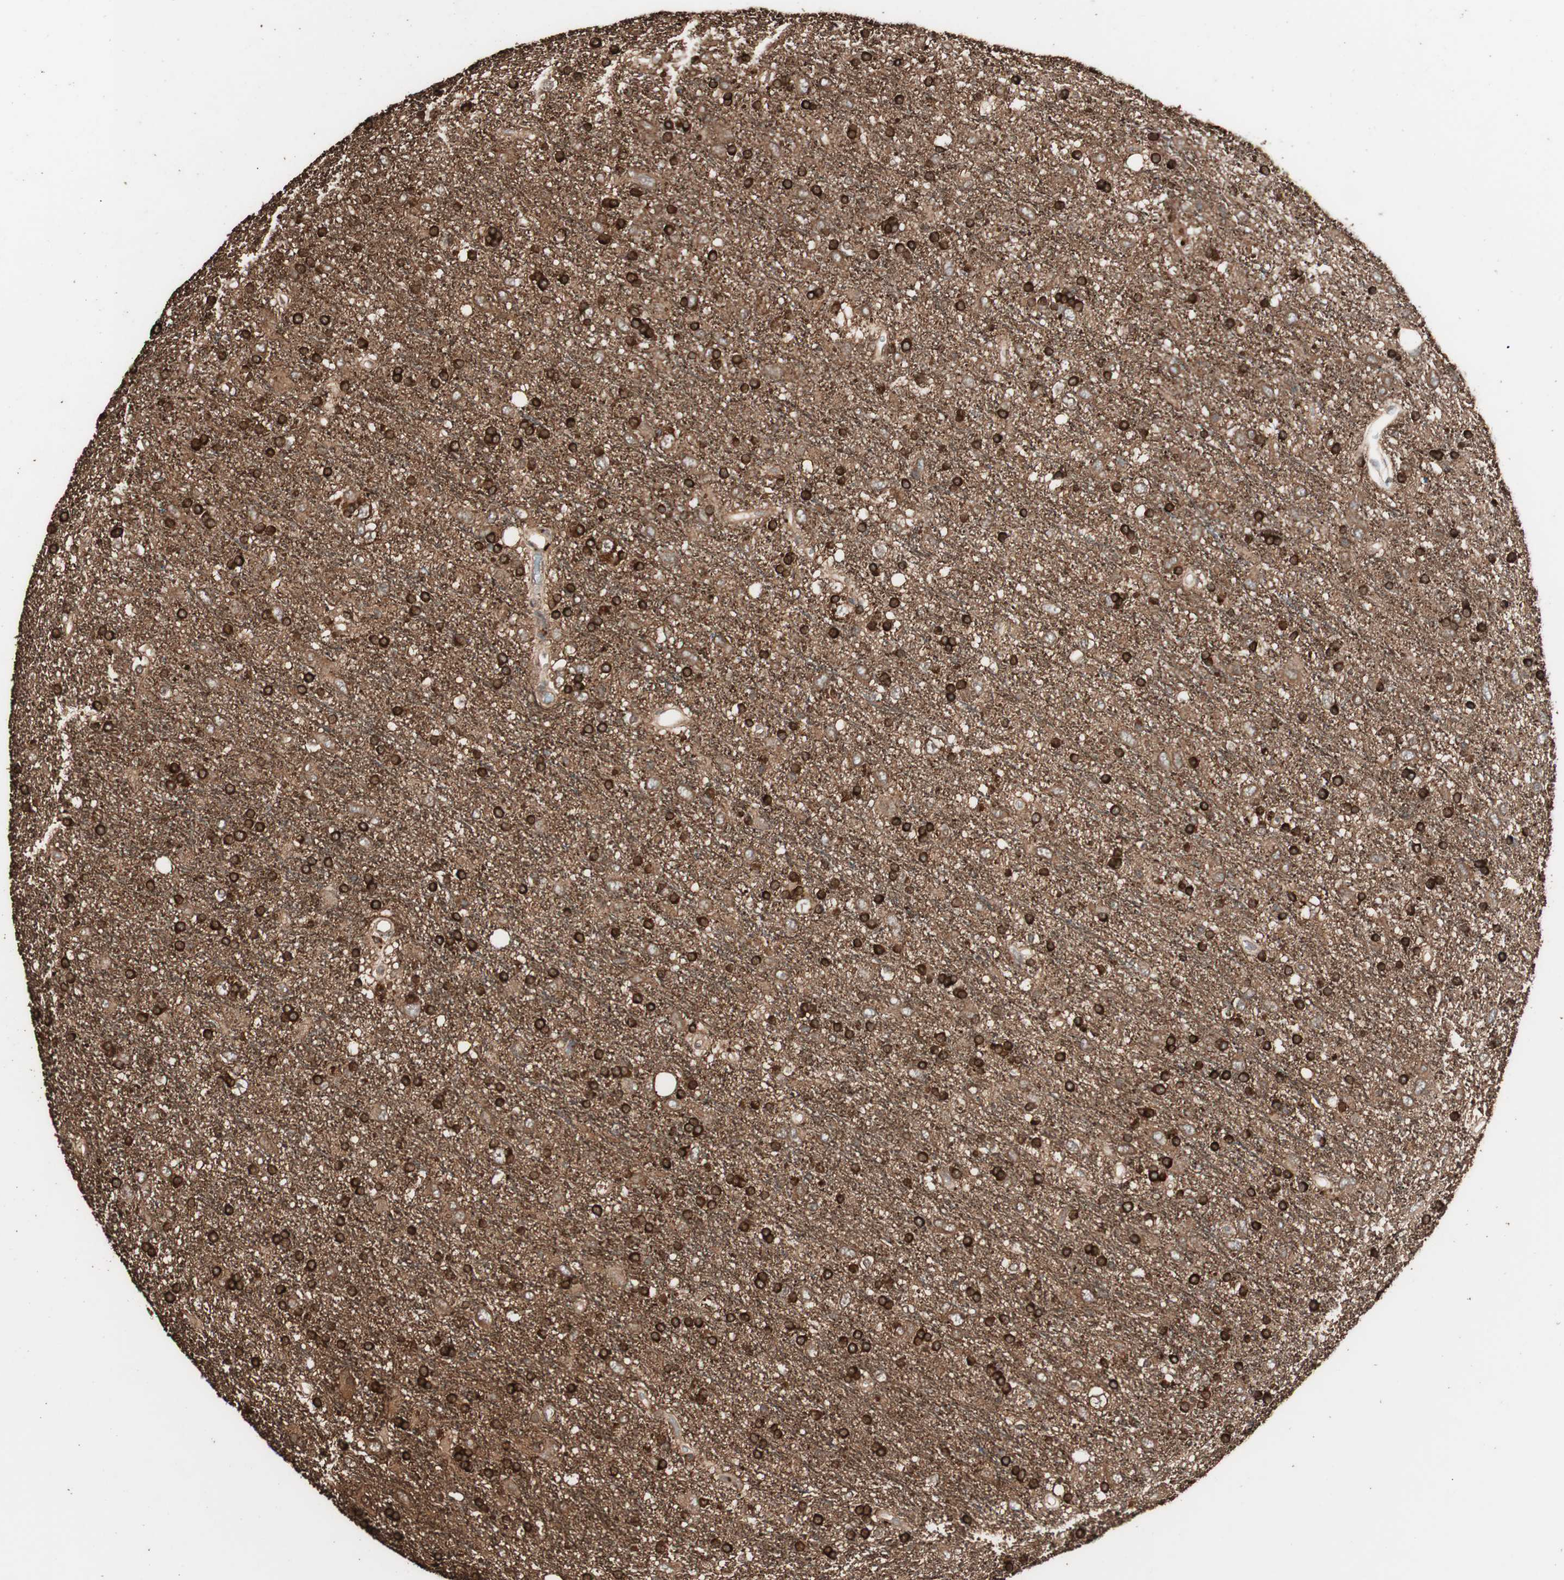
{"staining": {"intensity": "strong", "quantity": ">75%", "location": "cytoplasmic/membranous"}, "tissue": "glioma", "cell_type": "Tumor cells", "image_type": "cancer", "snomed": [{"axis": "morphology", "description": "Glioma, malignant, Low grade"}, {"axis": "topography", "description": "Brain"}], "caption": "Immunohistochemistry (IHC) micrograph of neoplastic tissue: glioma stained using immunohistochemistry (IHC) shows high levels of strong protein expression localized specifically in the cytoplasmic/membranous of tumor cells, appearing as a cytoplasmic/membranous brown color.", "gene": "CCN4", "patient": {"sex": "male", "age": 77}}